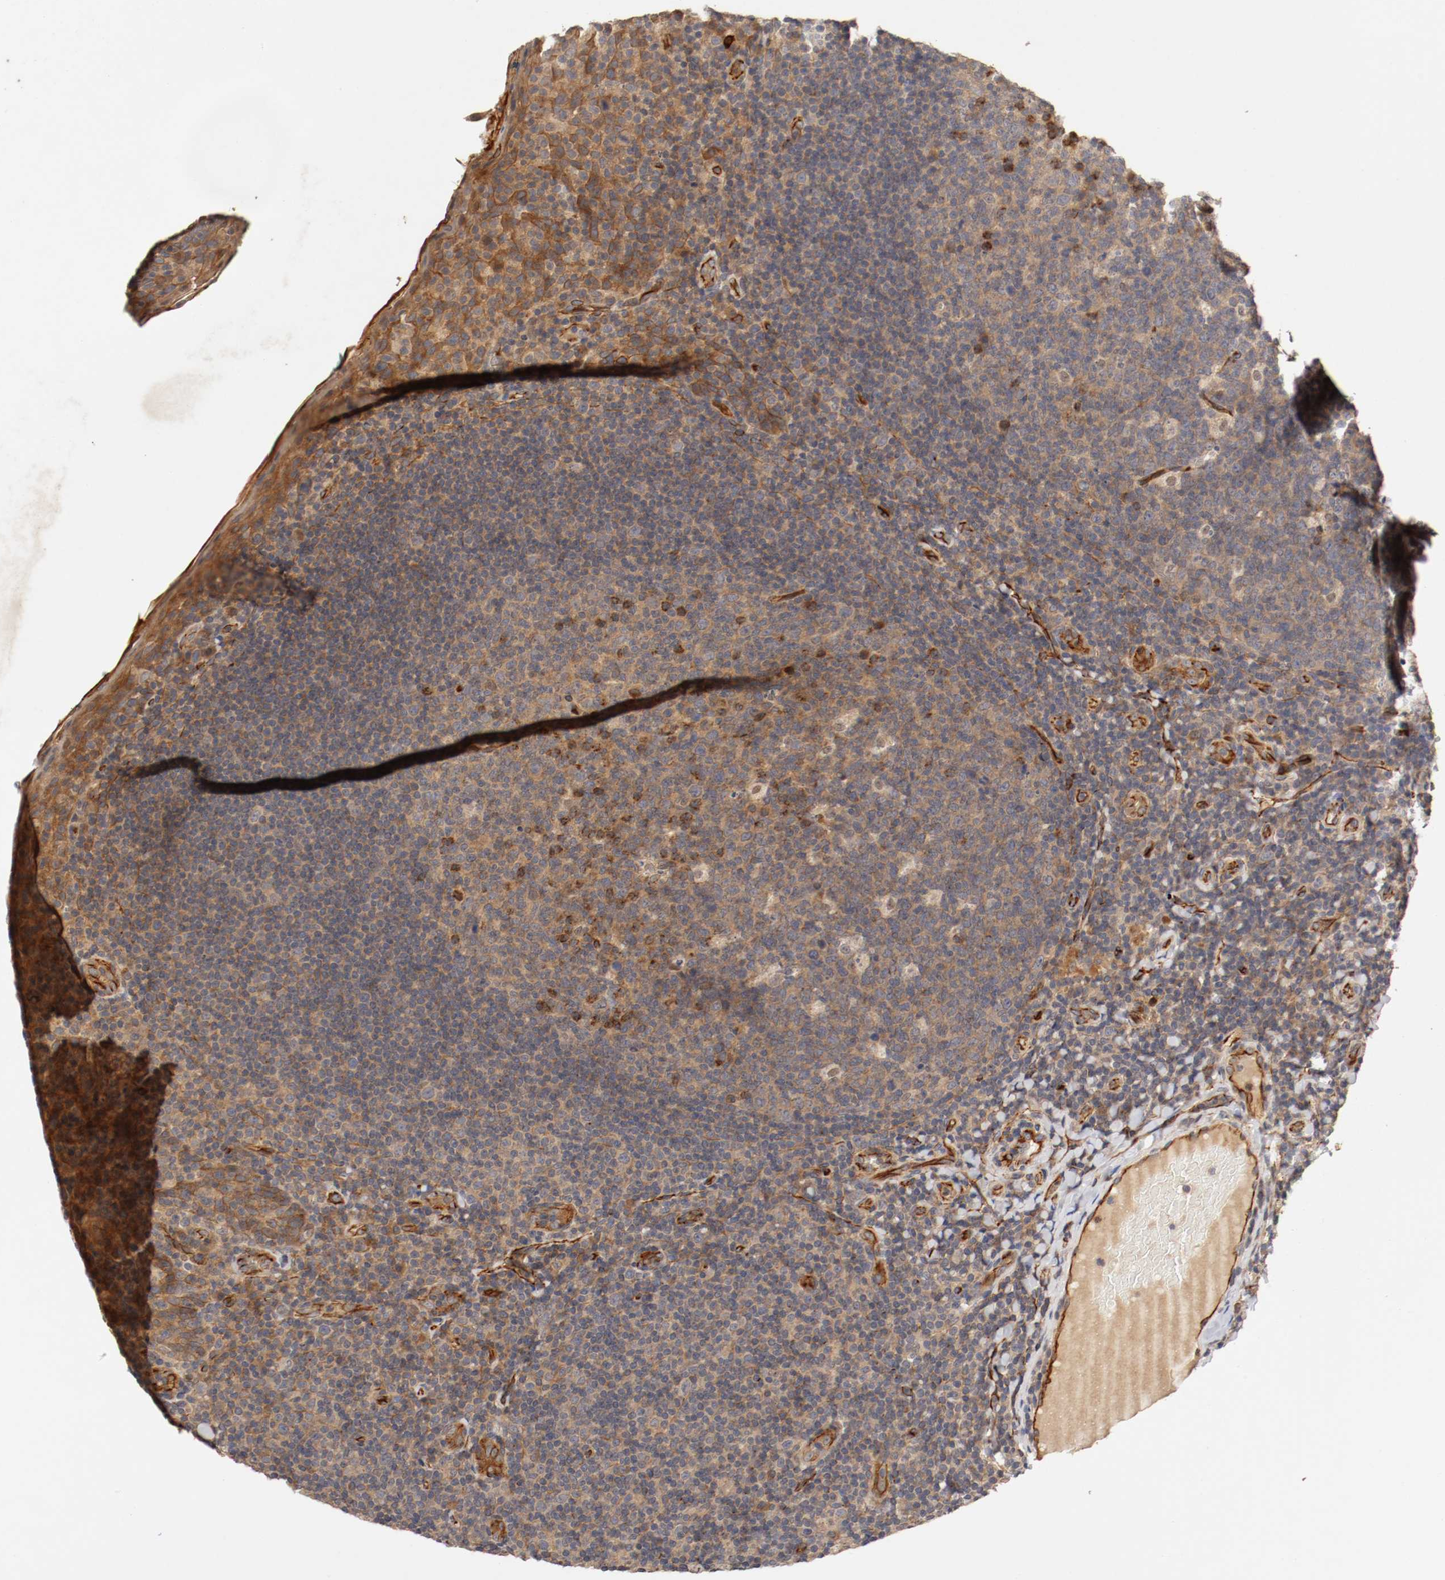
{"staining": {"intensity": "moderate", "quantity": "<25%", "location": "cytoplasmic/membranous"}, "tissue": "tonsil", "cell_type": "Germinal center cells", "image_type": "normal", "snomed": [{"axis": "morphology", "description": "Normal tissue, NOS"}, {"axis": "topography", "description": "Tonsil"}], "caption": "DAB (3,3'-diaminobenzidine) immunohistochemical staining of benign tonsil shows moderate cytoplasmic/membranous protein positivity in about <25% of germinal center cells.", "gene": "TYK2", "patient": {"sex": "male", "age": 17}}